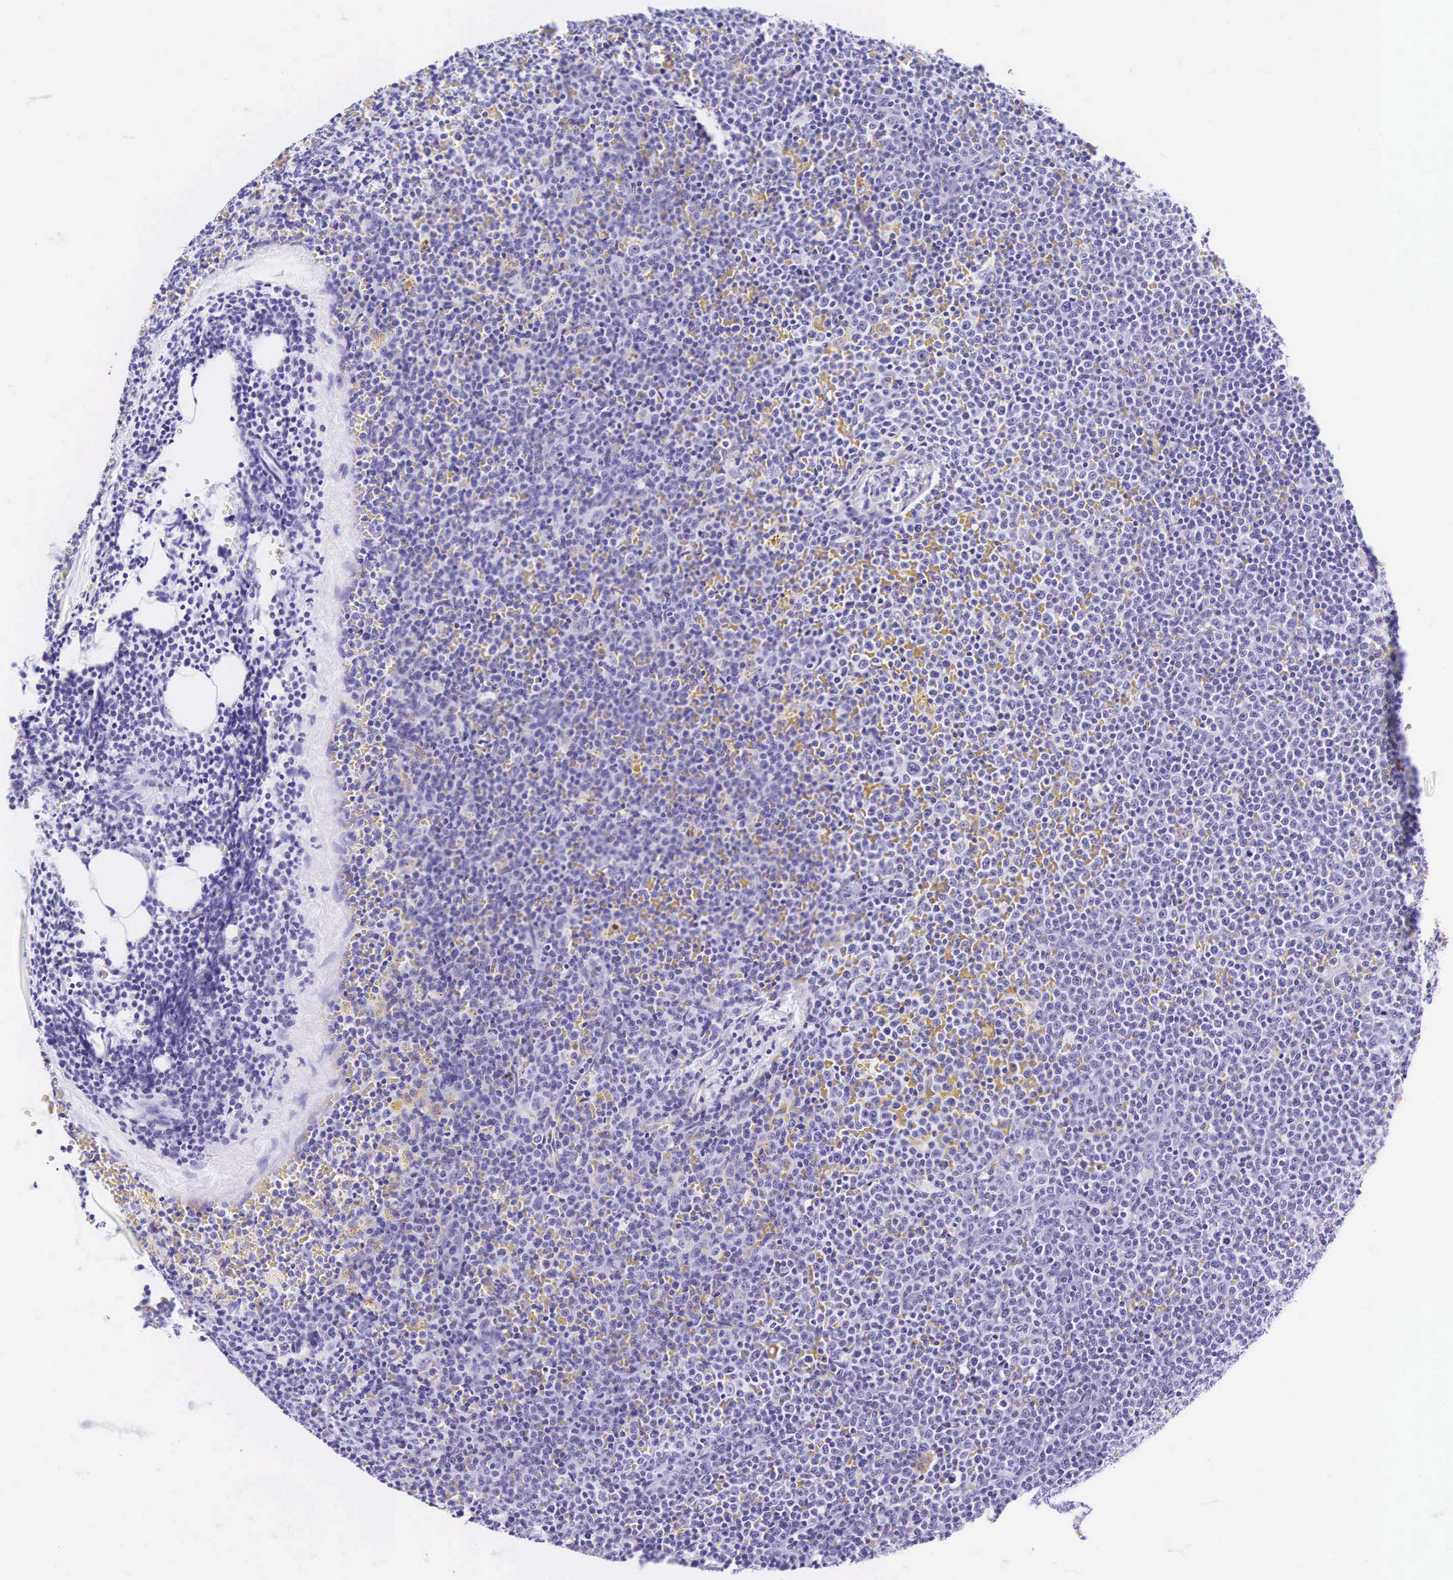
{"staining": {"intensity": "negative", "quantity": "none", "location": "none"}, "tissue": "lymphoma", "cell_type": "Tumor cells", "image_type": "cancer", "snomed": [{"axis": "morphology", "description": "Malignant lymphoma, non-Hodgkin's type, Low grade"}, {"axis": "topography", "description": "Lymph node"}], "caption": "Low-grade malignant lymphoma, non-Hodgkin's type was stained to show a protein in brown. There is no significant staining in tumor cells. (DAB (3,3'-diaminobenzidine) immunohistochemistry (IHC) visualized using brightfield microscopy, high magnification).", "gene": "KRT18", "patient": {"sex": "male", "age": 50}}